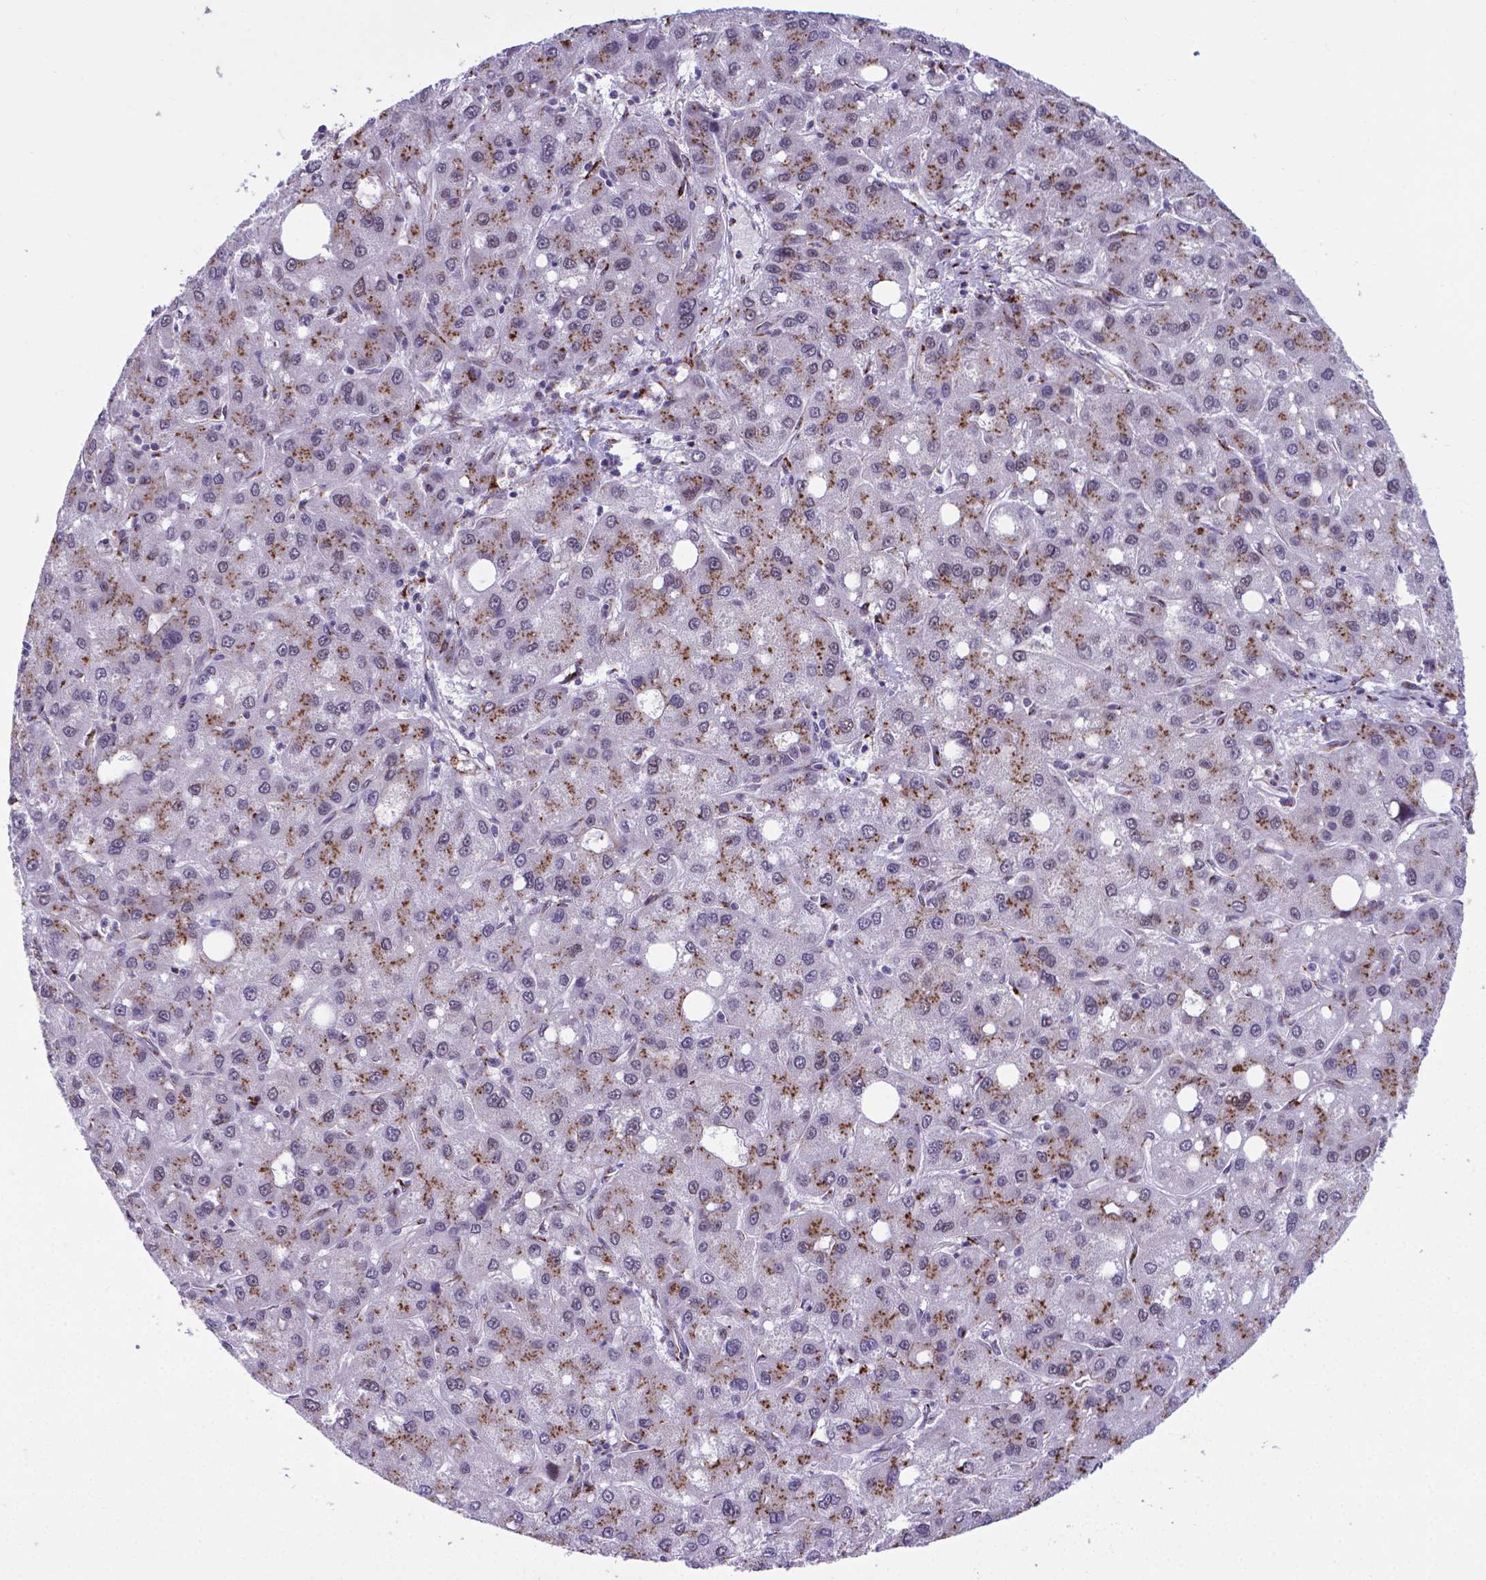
{"staining": {"intensity": "moderate", "quantity": "25%-75%", "location": "cytoplasmic/membranous"}, "tissue": "liver cancer", "cell_type": "Tumor cells", "image_type": "cancer", "snomed": [{"axis": "morphology", "description": "Carcinoma, Hepatocellular, NOS"}, {"axis": "topography", "description": "Liver"}], "caption": "Liver cancer (hepatocellular carcinoma) stained with IHC shows moderate cytoplasmic/membranous staining in about 25%-75% of tumor cells. Immunohistochemistry stains the protein in brown and the nuclei are stained blue.", "gene": "MRPL10", "patient": {"sex": "male", "age": 73}}